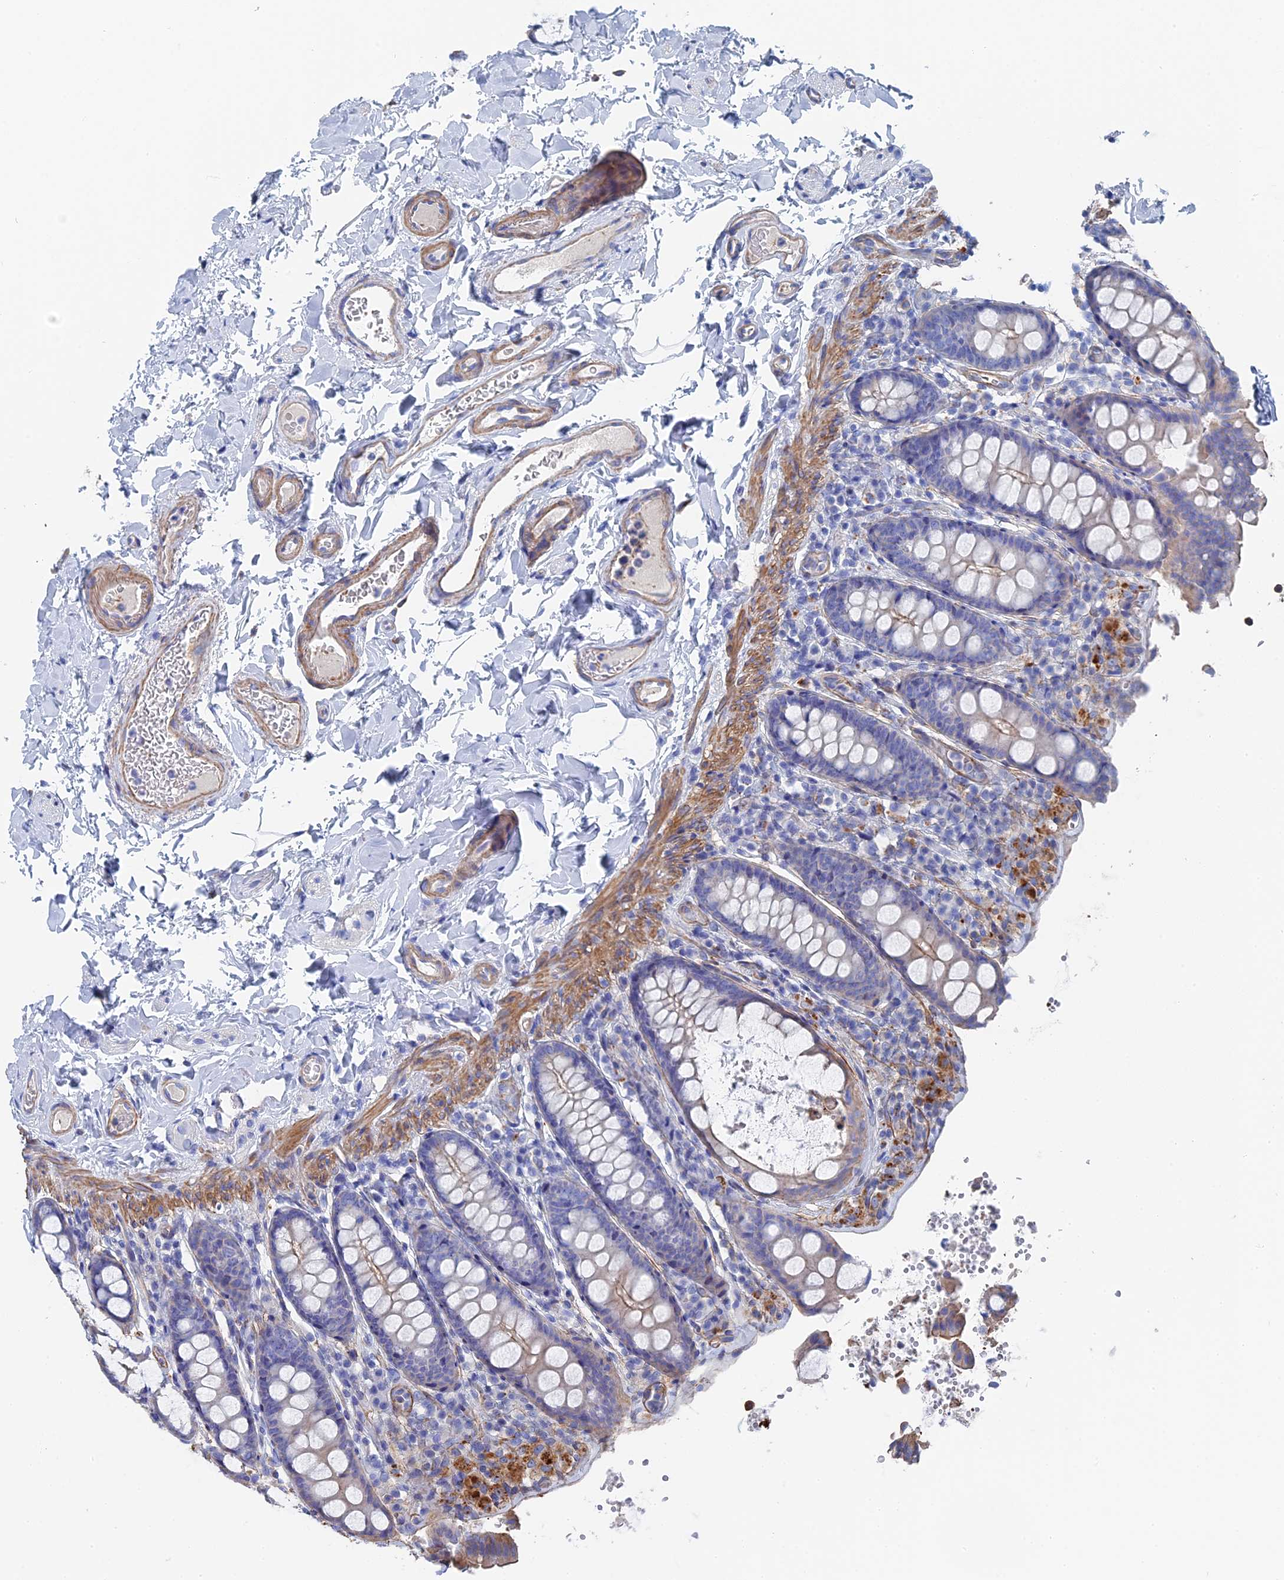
{"staining": {"intensity": "moderate", "quantity": "25%-75%", "location": "cytoplasmic/membranous"}, "tissue": "colon", "cell_type": "Endothelial cells", "image_type": "normal", "snomed": [{"axis": "morphology", "description": "Normal tissue, NOS"}, {"axis": "topography", "description": "Colon"}, {"axis": "topography", "description": "Peripheral nerve tissue"}], "caption": "IHC staining of unremarkable colon, which shows medium levels of moderate cytoplasmic/membranous staining in approximately 25%-75% of endothelial cells indicating moderate cytoplasmic/membranous protein staining. The staining was performed using DAB (3,3'-diaminobenzidine) (brown) for protein detection and nuclei were counterstained in hematoxylin (blue).", "gene": "STRA6", "patient": {"sex": "female", "age": 61}}